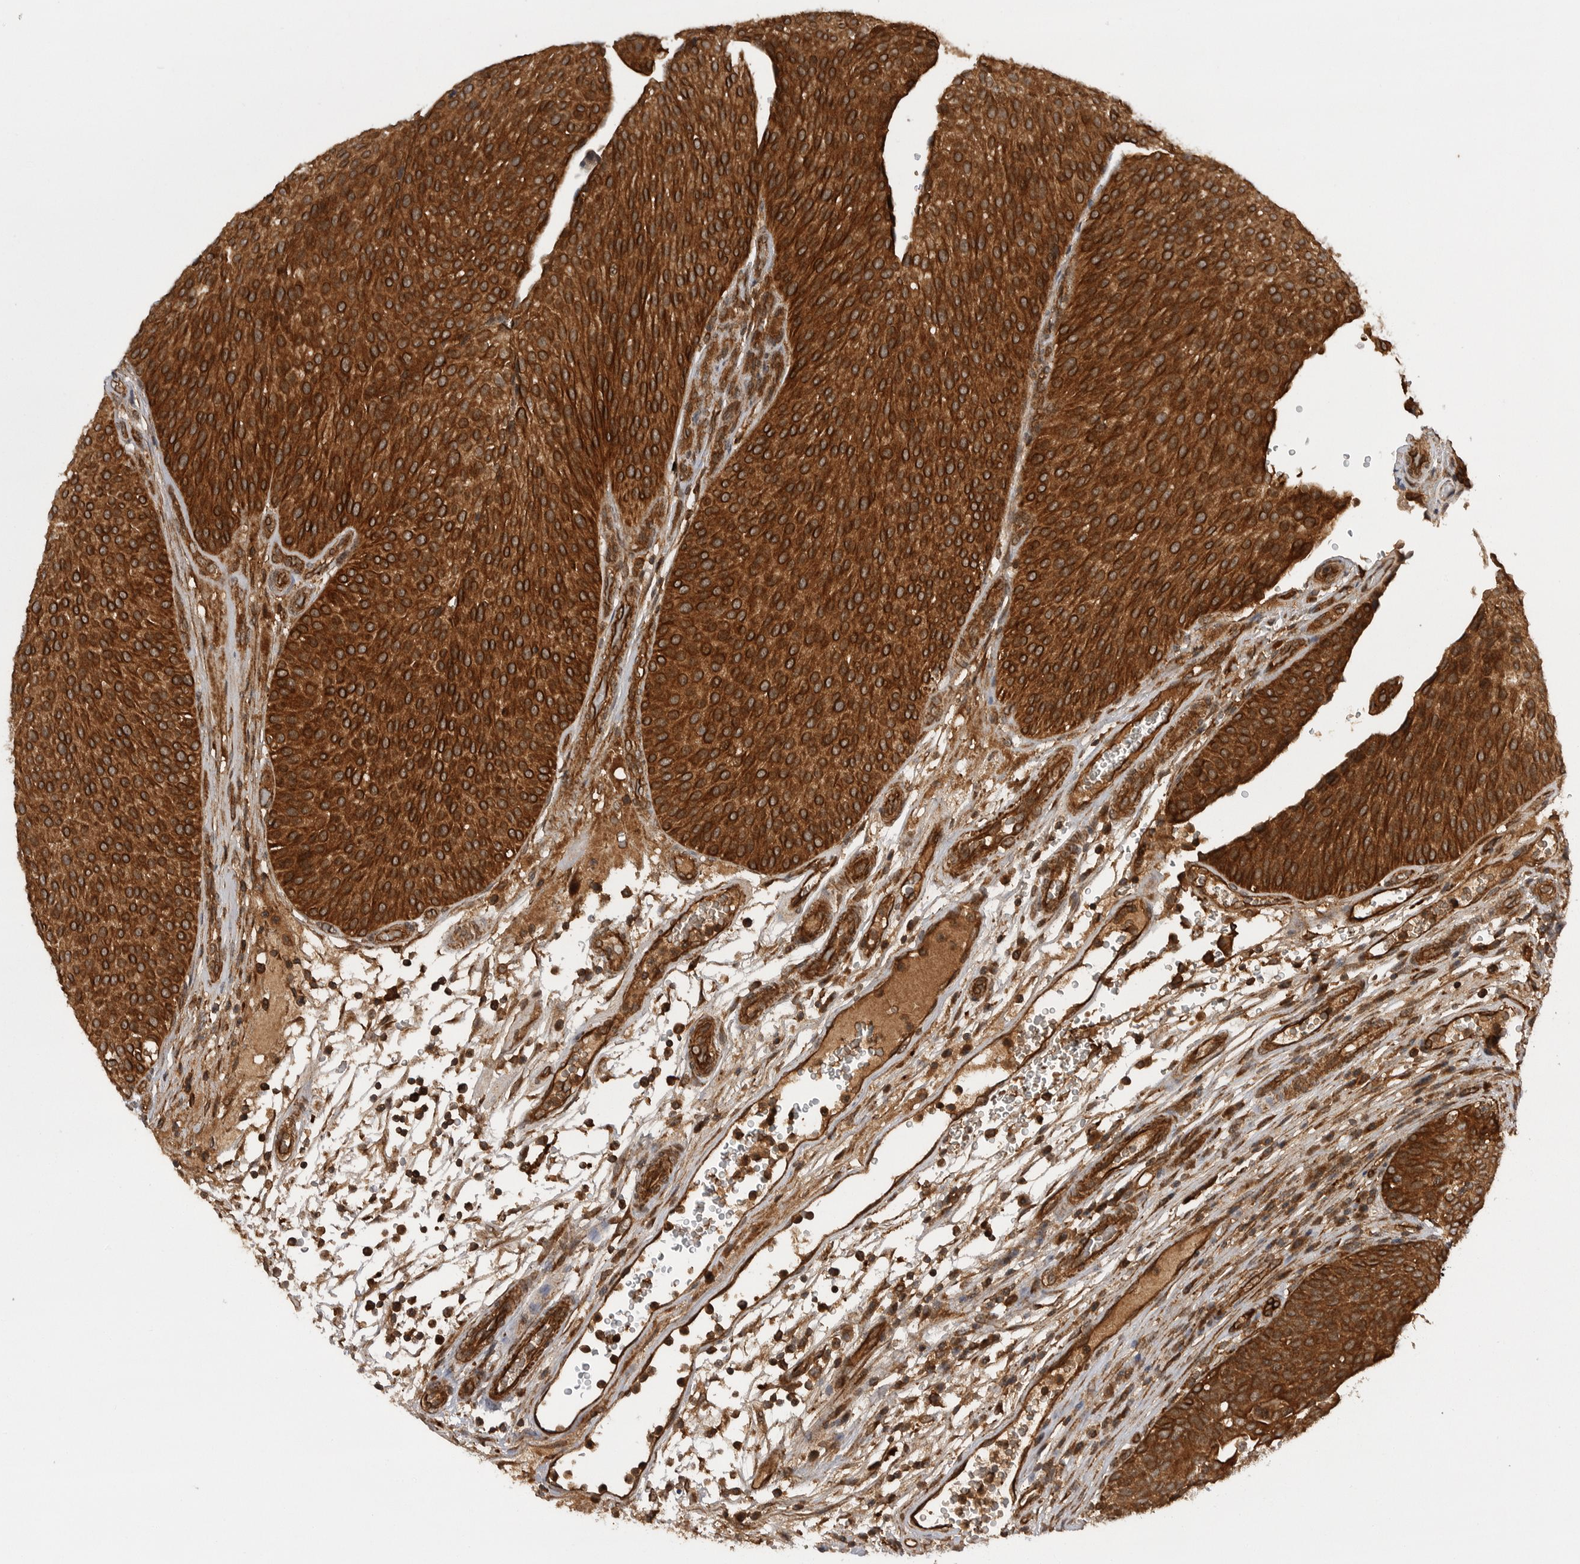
{"staining": {"intensity": "strong", "quantity": ">75%", "location": "cytoplasmic/membranous"}, "tissue": "urothelial cancer", "cell_type": "Tumor cells", "image_type": "cancer", "snomed": [{"axis": "morphology", "description": "Normal tissue, NOS"}, {"axis": "morphology", "description": "Urothelial carcinoma, Low grade"}, {"axis": "topography", "description": "Smooth muscle"}, {"axis": "topography", "description": "Urinary bladder"}], "caption": "Urothelial cancer was stained to show a protein in brown. There is high levels of strong cytoplasmic/membranous expression in approximately >75% of tumor cells. The staining was performed using DAB, with brown indicating positive protein expression. Nuclei are stained blue with hematoxylin.", "gene": "PRDX4", "patient": {"sex": "male", "age": 60}}